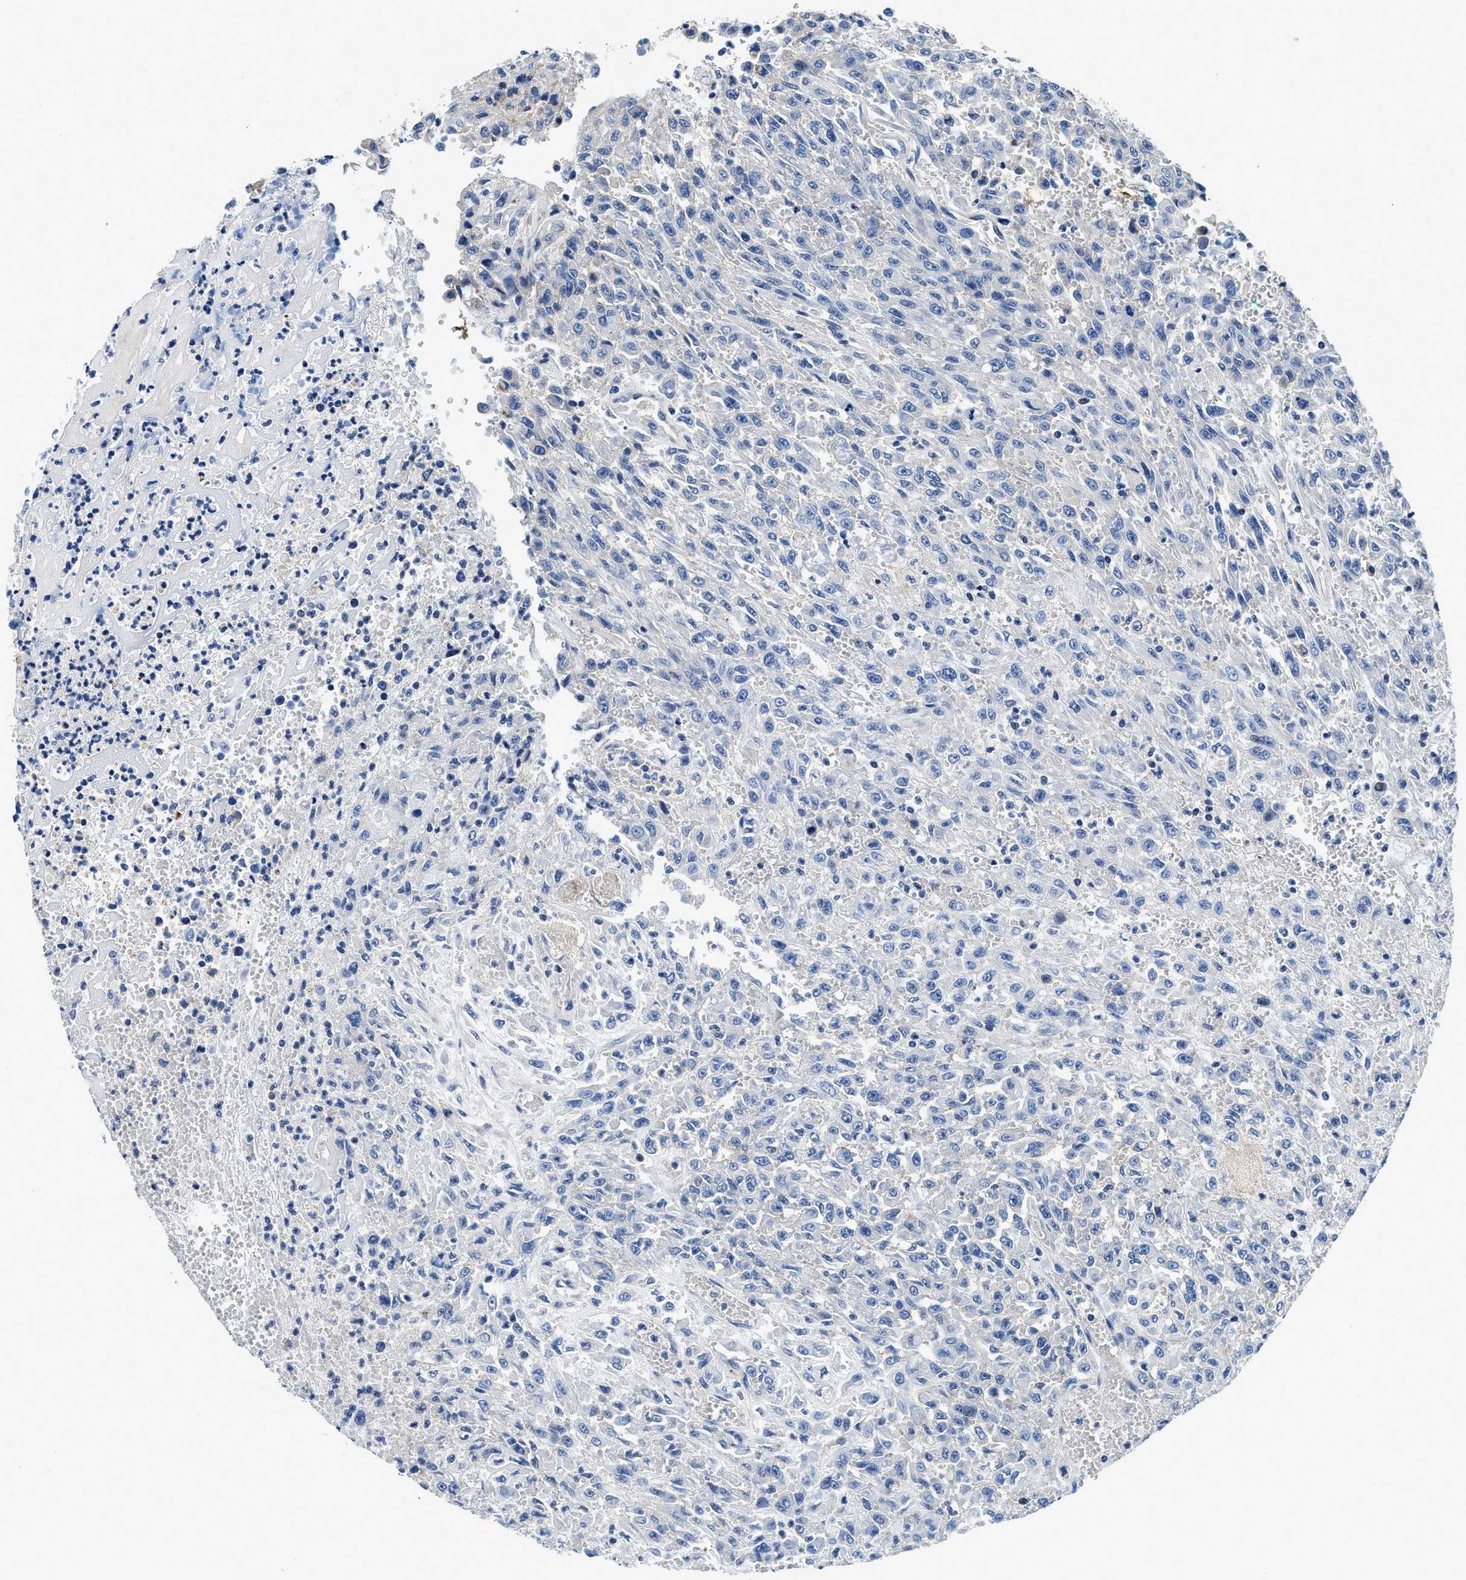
{"staining": {"intensity": "negative", "quantity": "none", "location": "none"}, "tissue": "urothelial cancer", "cell_type": "Tumor cells", "image_type": "cancer", "snomed": [{"axis": "morphology", "description": "Urothelial carcinoma, High grade"}, {"axis": "topography", "description": "Urinary bladder"}], "caption": "Immunohistochemistry (IHC) of human high-grade urothelial carcinoma exhibits no positivity in tumor cells.", "gene": "DAG1", "patient": {"sex": "male", "age": 46}}